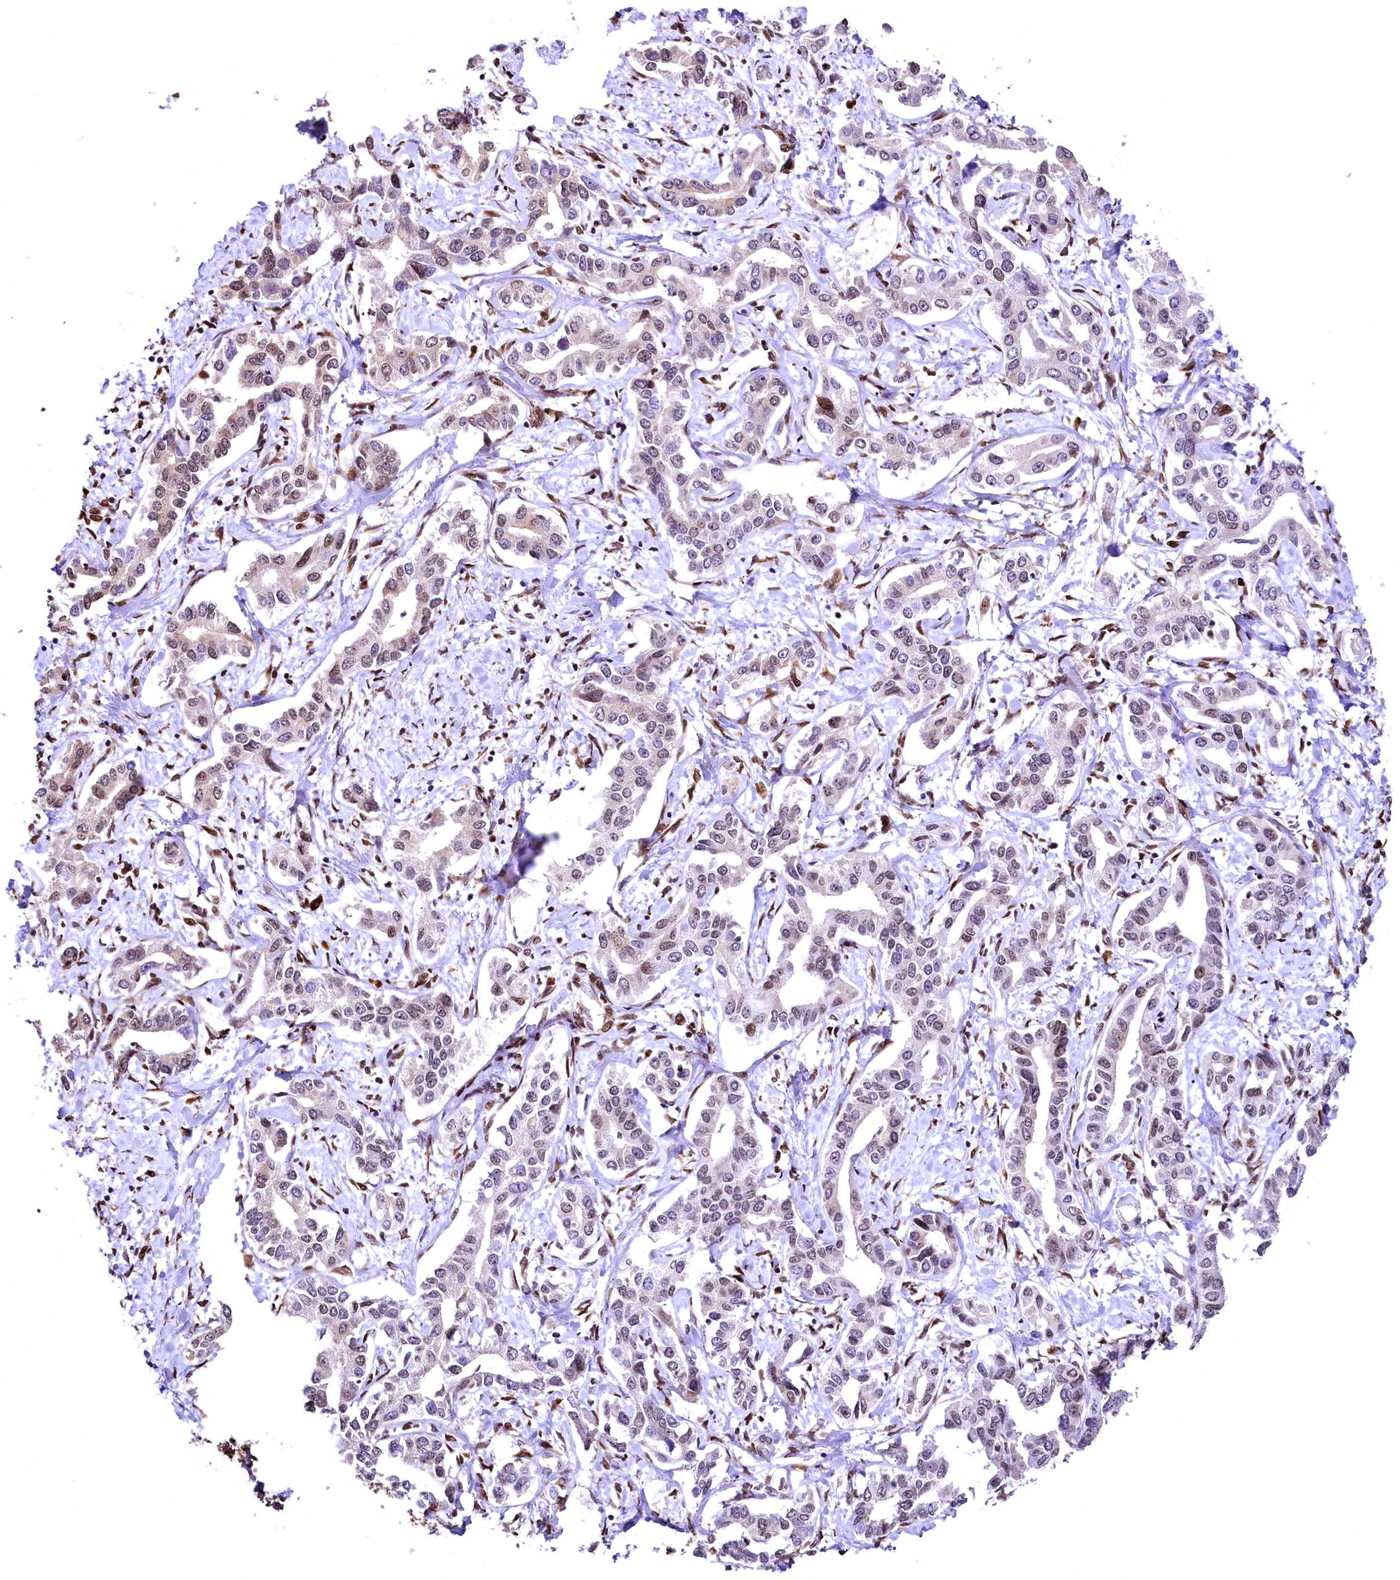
{"staining": {"intensity": "weak", "quantity": "<25%", "location": "nuclear"}, "tissue": "liver cancer", "cell_type": "Tumor cells", "image_type": "cancer", "snomed": [{"axis": "morphology", "description": "Cholangiocarcinoma"}, {"axis": "topography", "description": "Liver"}], "caption": "Immunohistochemical staining of human liver cancer reveals no significant staining in tumor cells.", "gene": "PDS5B", "patient": {"sex": "male", "age": 59}}